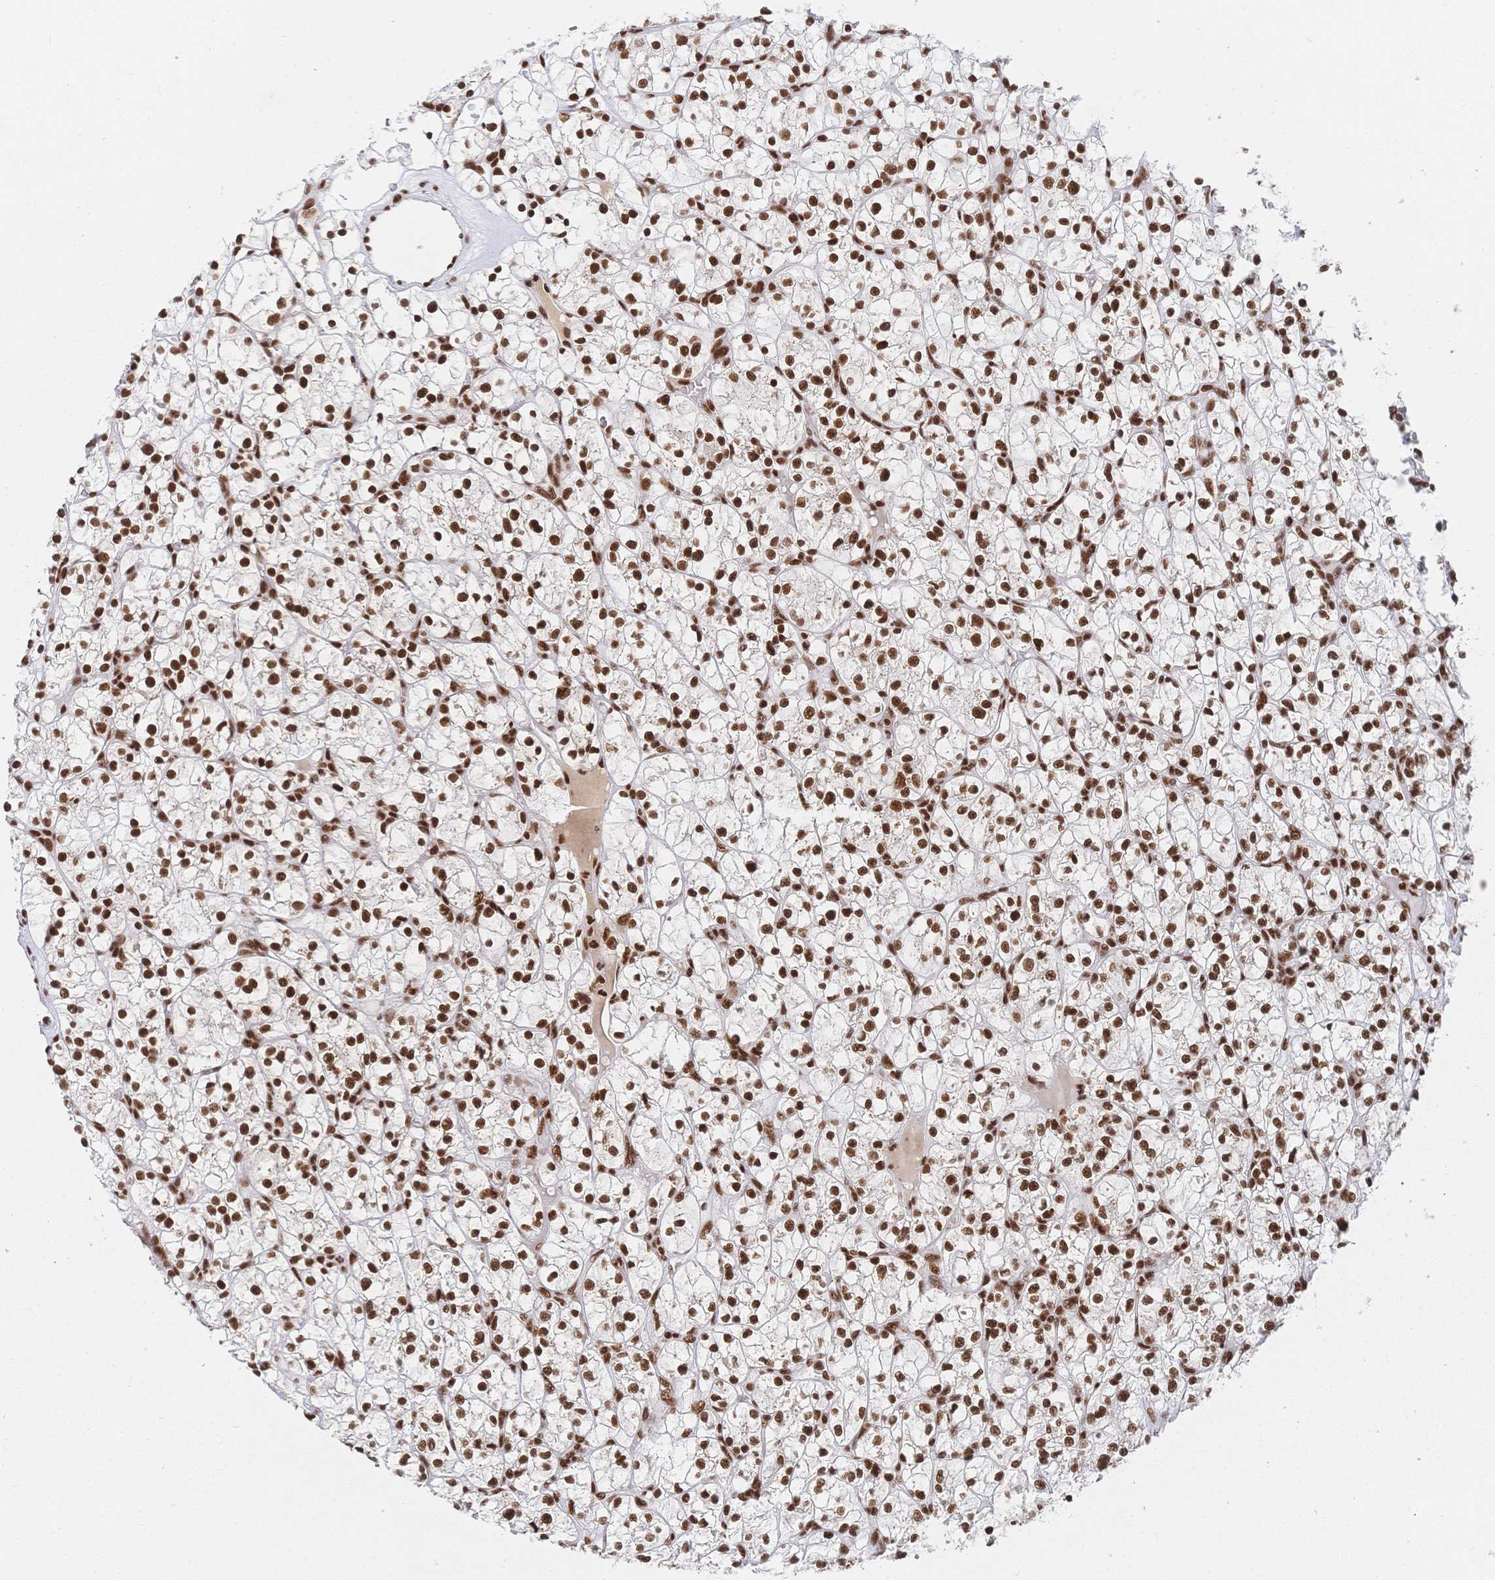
{"staining": {"intensity": "strong", "quantity": ">75%", "location": "nuclear"}, "tissue": "renal cancer", "cell_type": "Tumor cells", "image_type": "cancer", "snomed": [{"axis": "morphology", "description": "Adenocarcinoma, NOS"}, {"axis": "topography", "description": "Kidney"}], "caption": "This is a photomicrograph of immunohistochemistry (IHC) staining of renal cancer (adenocarcinoma), which shows strong expression in the nuclear of tumor cells.", "gene": "SRSF1", "patient": {"sex": "female", "age": 64}}